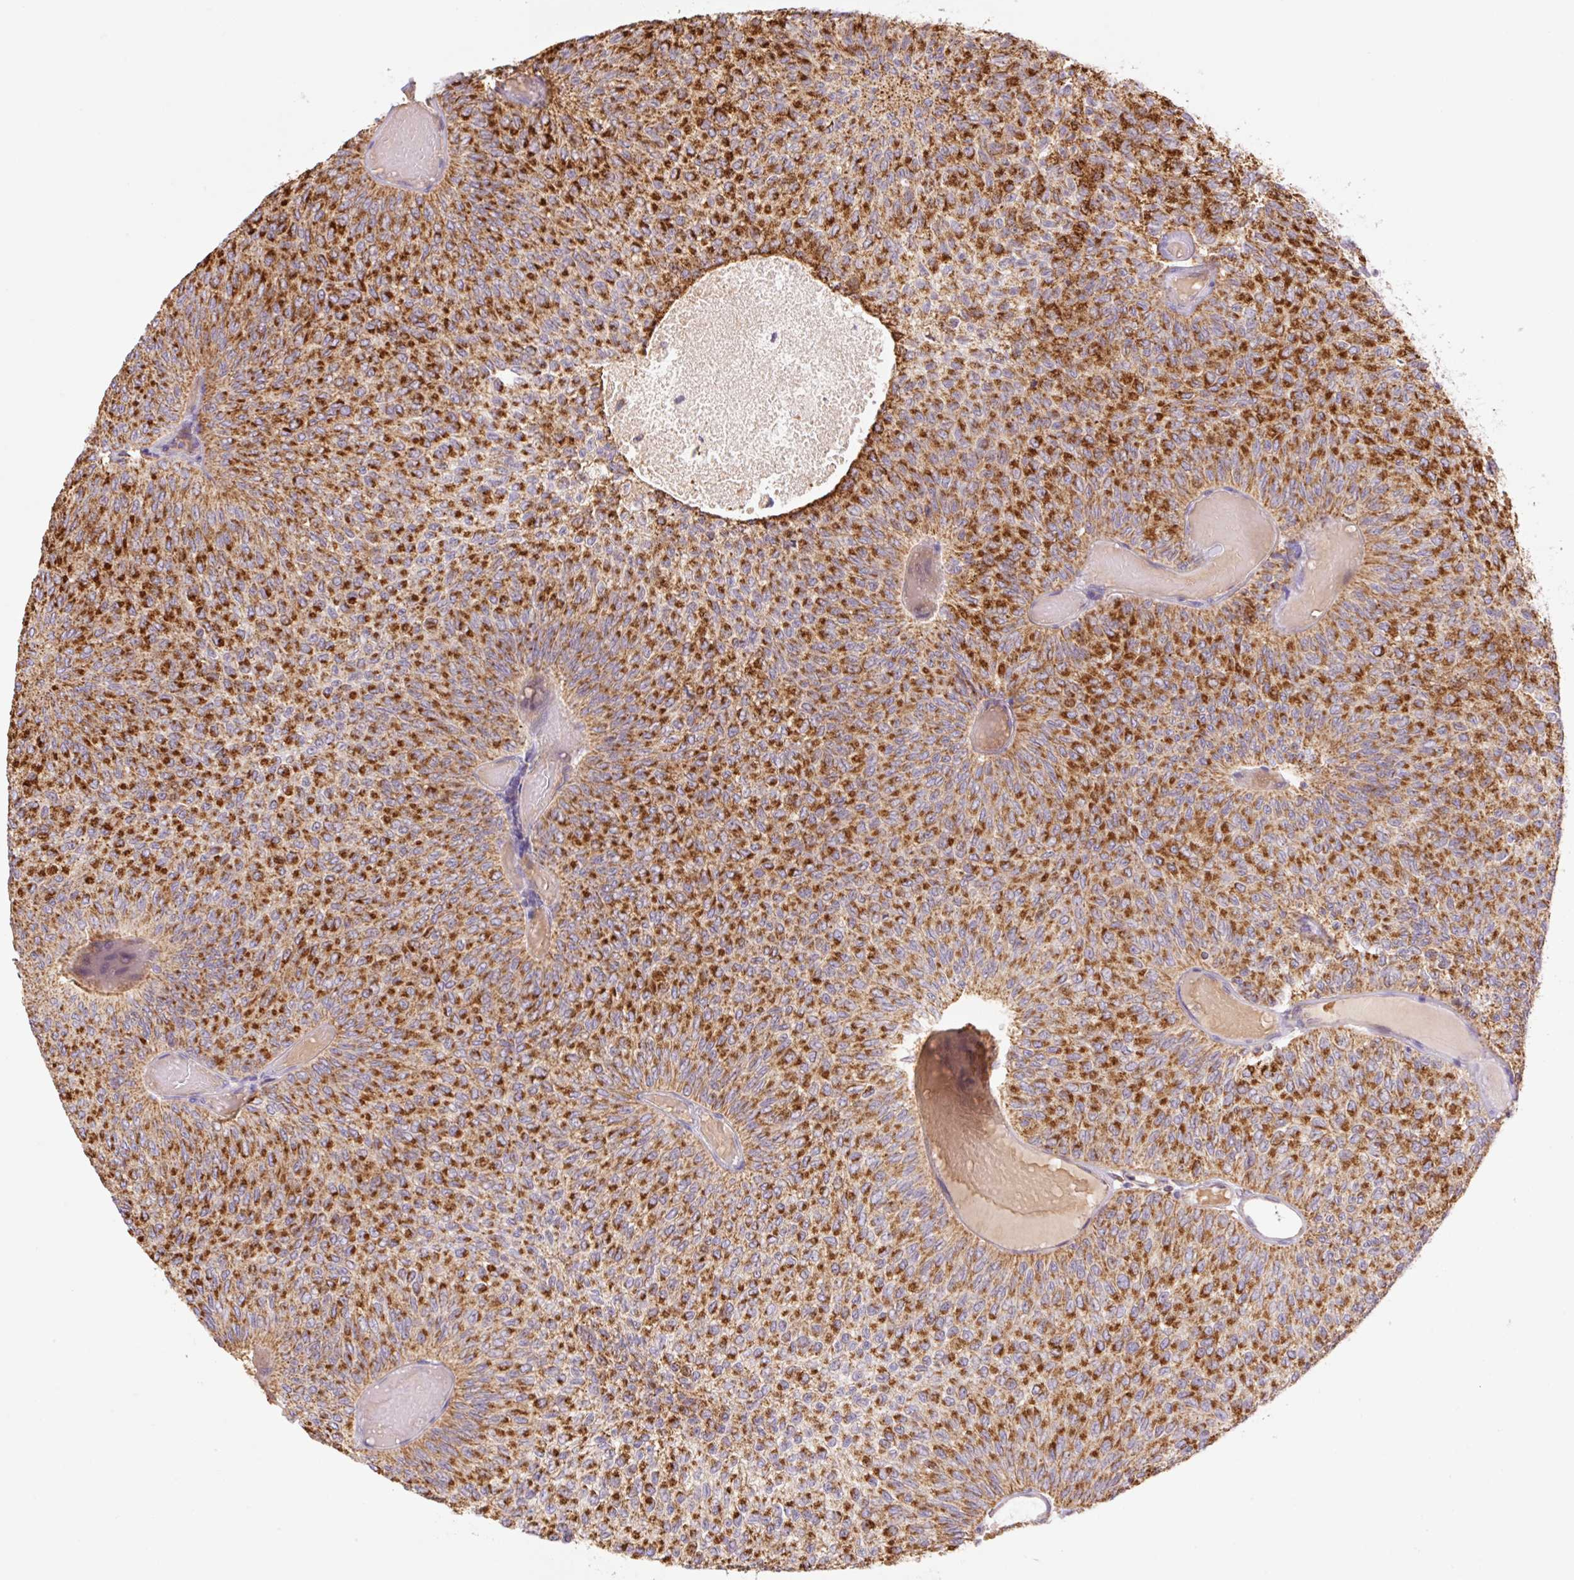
{"staining": {"intensity": "strong", "quantity": ">75%", "location": "cytoplasmic/membranous"}, "tissue": "urothelial cancer", "cell_type": "Tumor cells", "image_type": "cancer", "snomed": [{"axis": "morphology", "description": "Urothelial carcinoma, Low grade"}, {"axis": "topography", "description": "Urinary bladder"}], "caption": "Human low-grade urothelial carcinoma stained for a protein (brown) exhibits strong cytoplasmic/membranous positive expression in about >75% of tumor cells.", "gene": "GOSR2", "patient": {"sex": "male", "age": 78}}